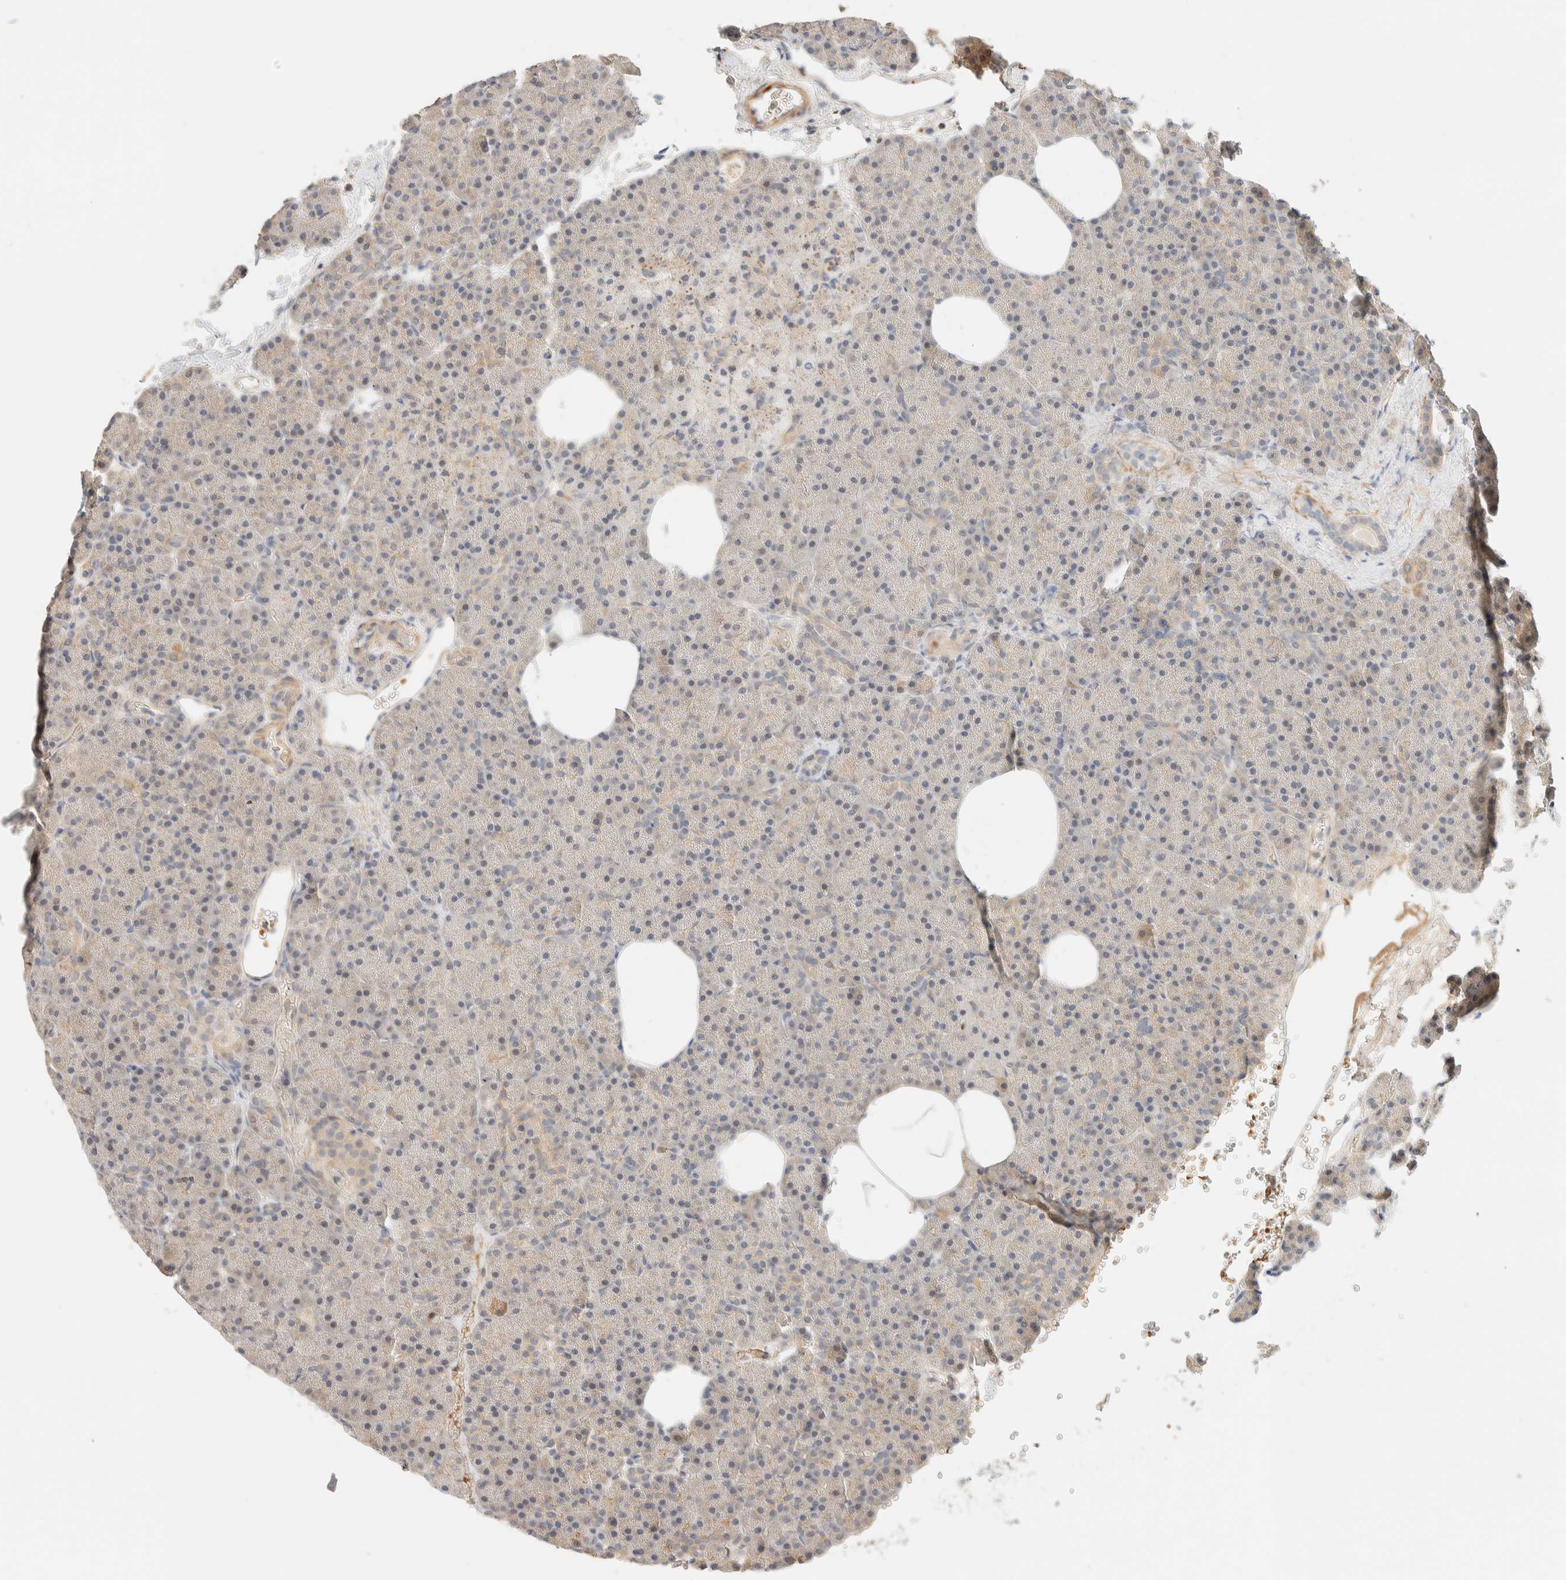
{"staining": {"intensity": "negative", "quantity": "none", "location": "none"}, "tissue": "pancreas", "cell_type": "Exocrine glandular cells", "image_type": "normal", "snomed": [{"axis": "morphology", "description": "Normal tissue, NOS"}, {"axis": "morphology", "description": "Carcinoid, malignant, NOS"}, {"axis": "topography", "description": "Pancreas"}], "caption": "The photomicrograph demonstrates no staining of exocrine glandular cells in unremarkable pancreas. (DAB (3,3'-diaminobenzidine) immunohistochemistry (IHC) with hematoxylin counter stain).", "gene": "TNK1", "patient": {"sex": "female", "age": 35}}